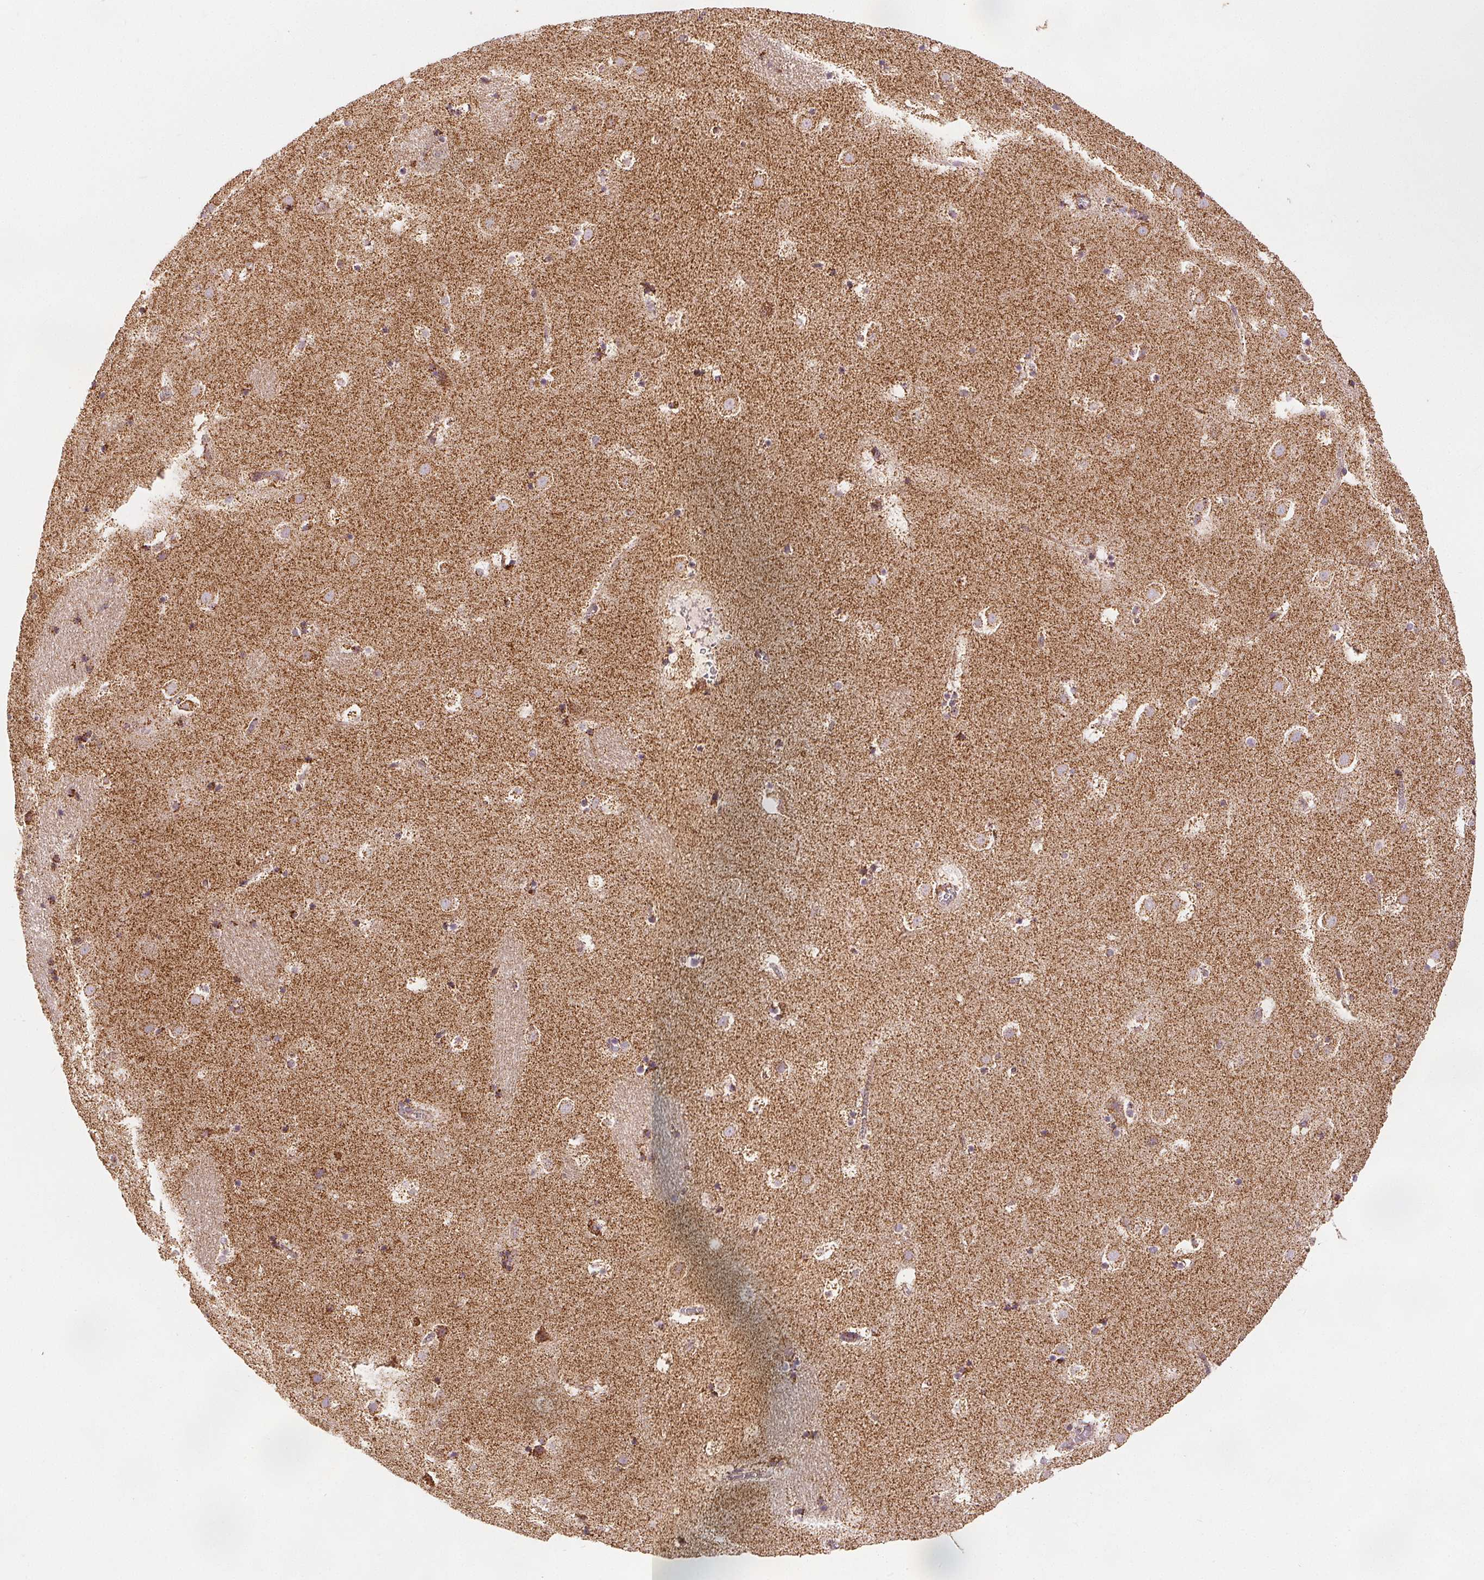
{"staining": {"intensity": "moderate", "quantity": "<25%", "location": "cytoplasmic/membranous"}, "tissue": "caudate", "cell_type": "Glial cells", "image_type": "normal", "snomed": [{"axis": "morphology", "description": "Normal tissue, NOS"}, {"axis": "topography", "description": "Lateral ventricle wall"}], "caption": "Moderate cytoplasmic/membranous positivity is identified in about <25% of glial cells in normal caudate.", "gene": "SDHB", "patient": {"sex": "male", "age": 37}}